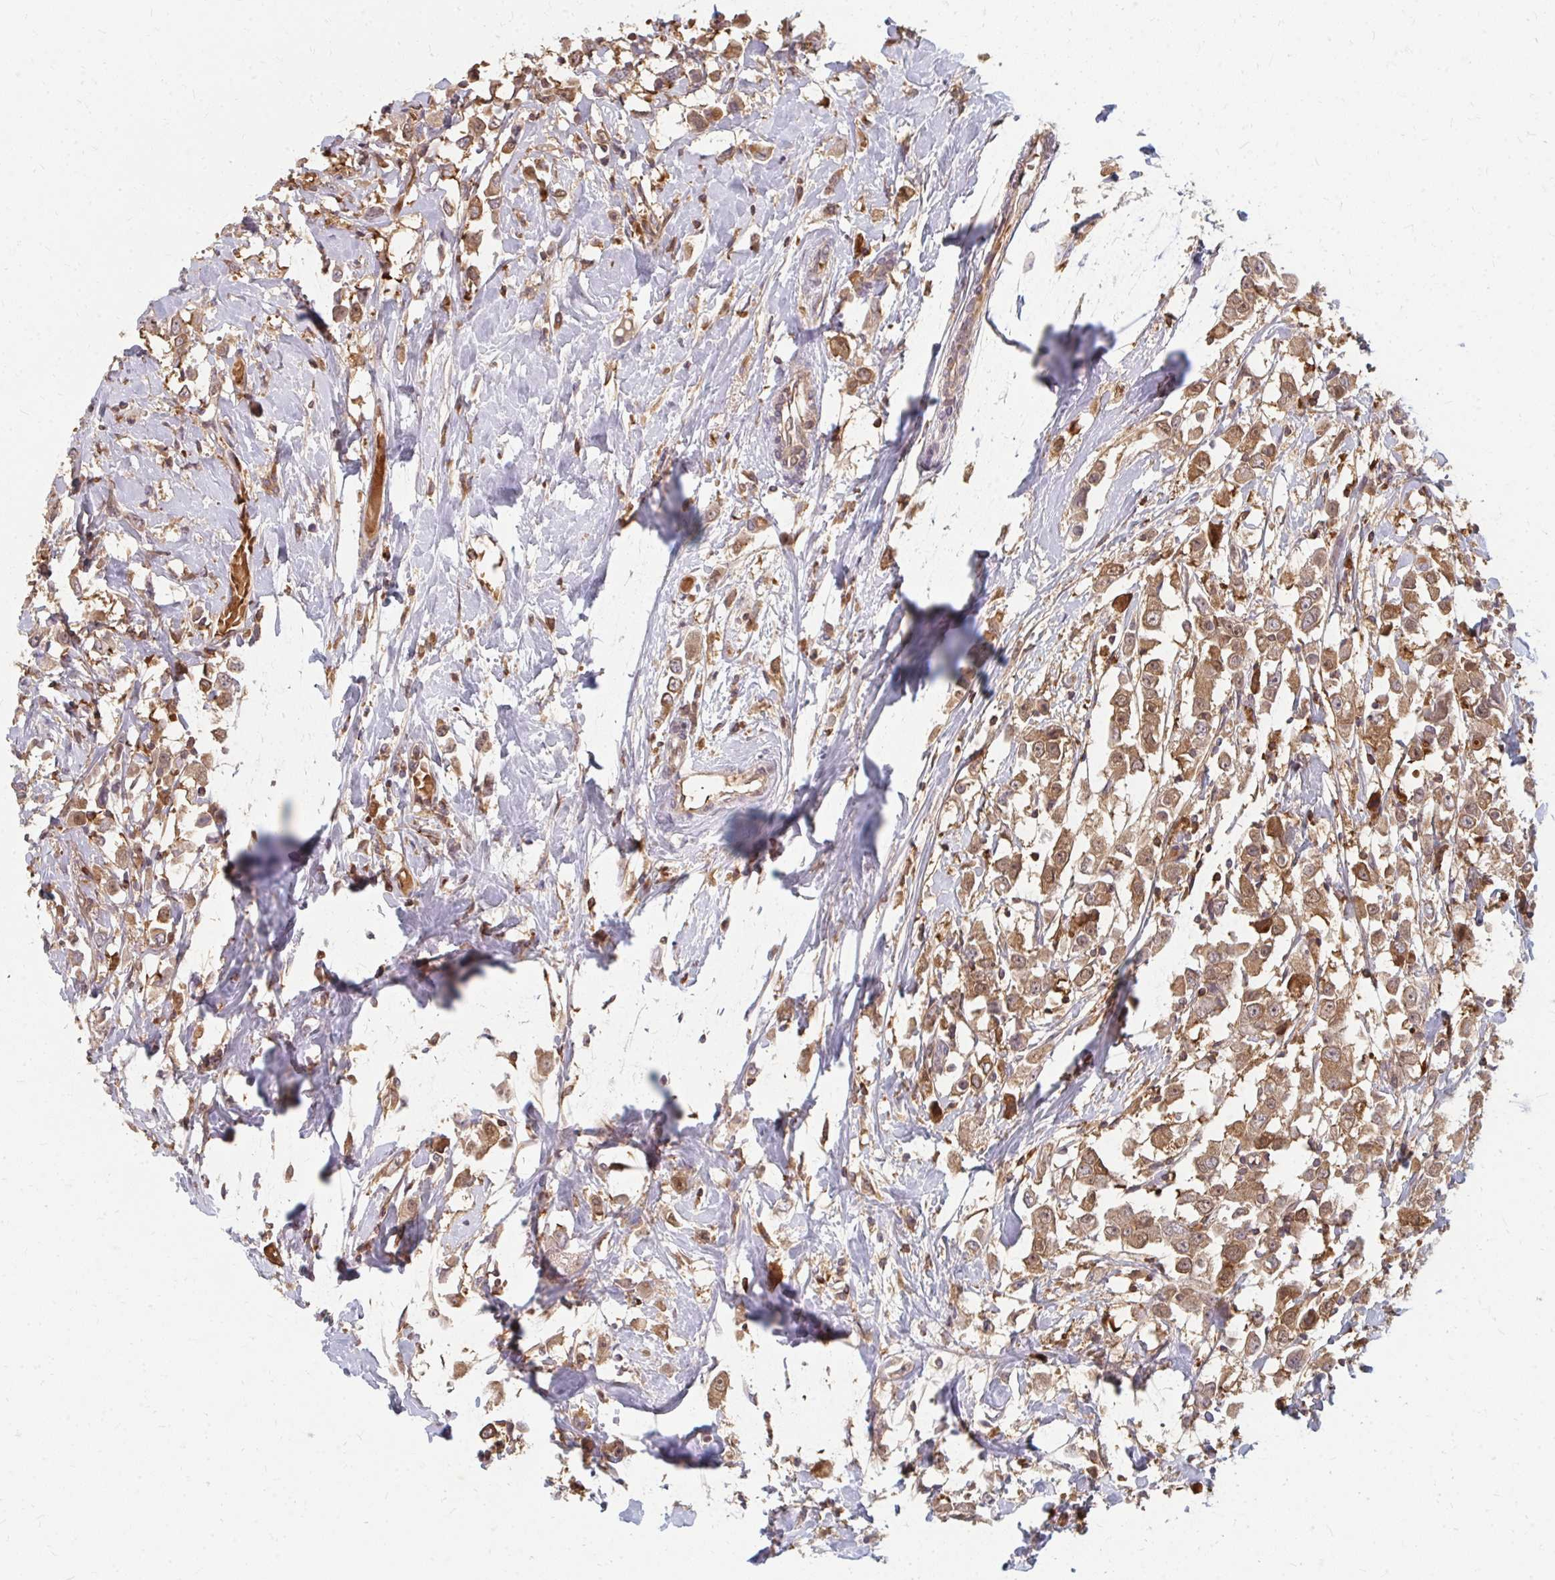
{"staining": {"intensity": "moderate", "quantity": ">75%", "location": "cytoplasmic/membranous"}, "tissue": "breast cancer", "cell_type": "Tumor cells", "image_type": "cancer", "snomed": [{"axis": "morphology", "description": "Duct carcinoma"}, {"axis": "topography", "description": "Breast"}], "caption": "DAB immunohistochemical staining of human invasive ductal carcinoma (breast) shows moderate cytoplasmic/membranous protein expression in approximately >75% of tumor cells.", "gene": "ZNF285", "patient": {"sex": "female", "age": 61}}